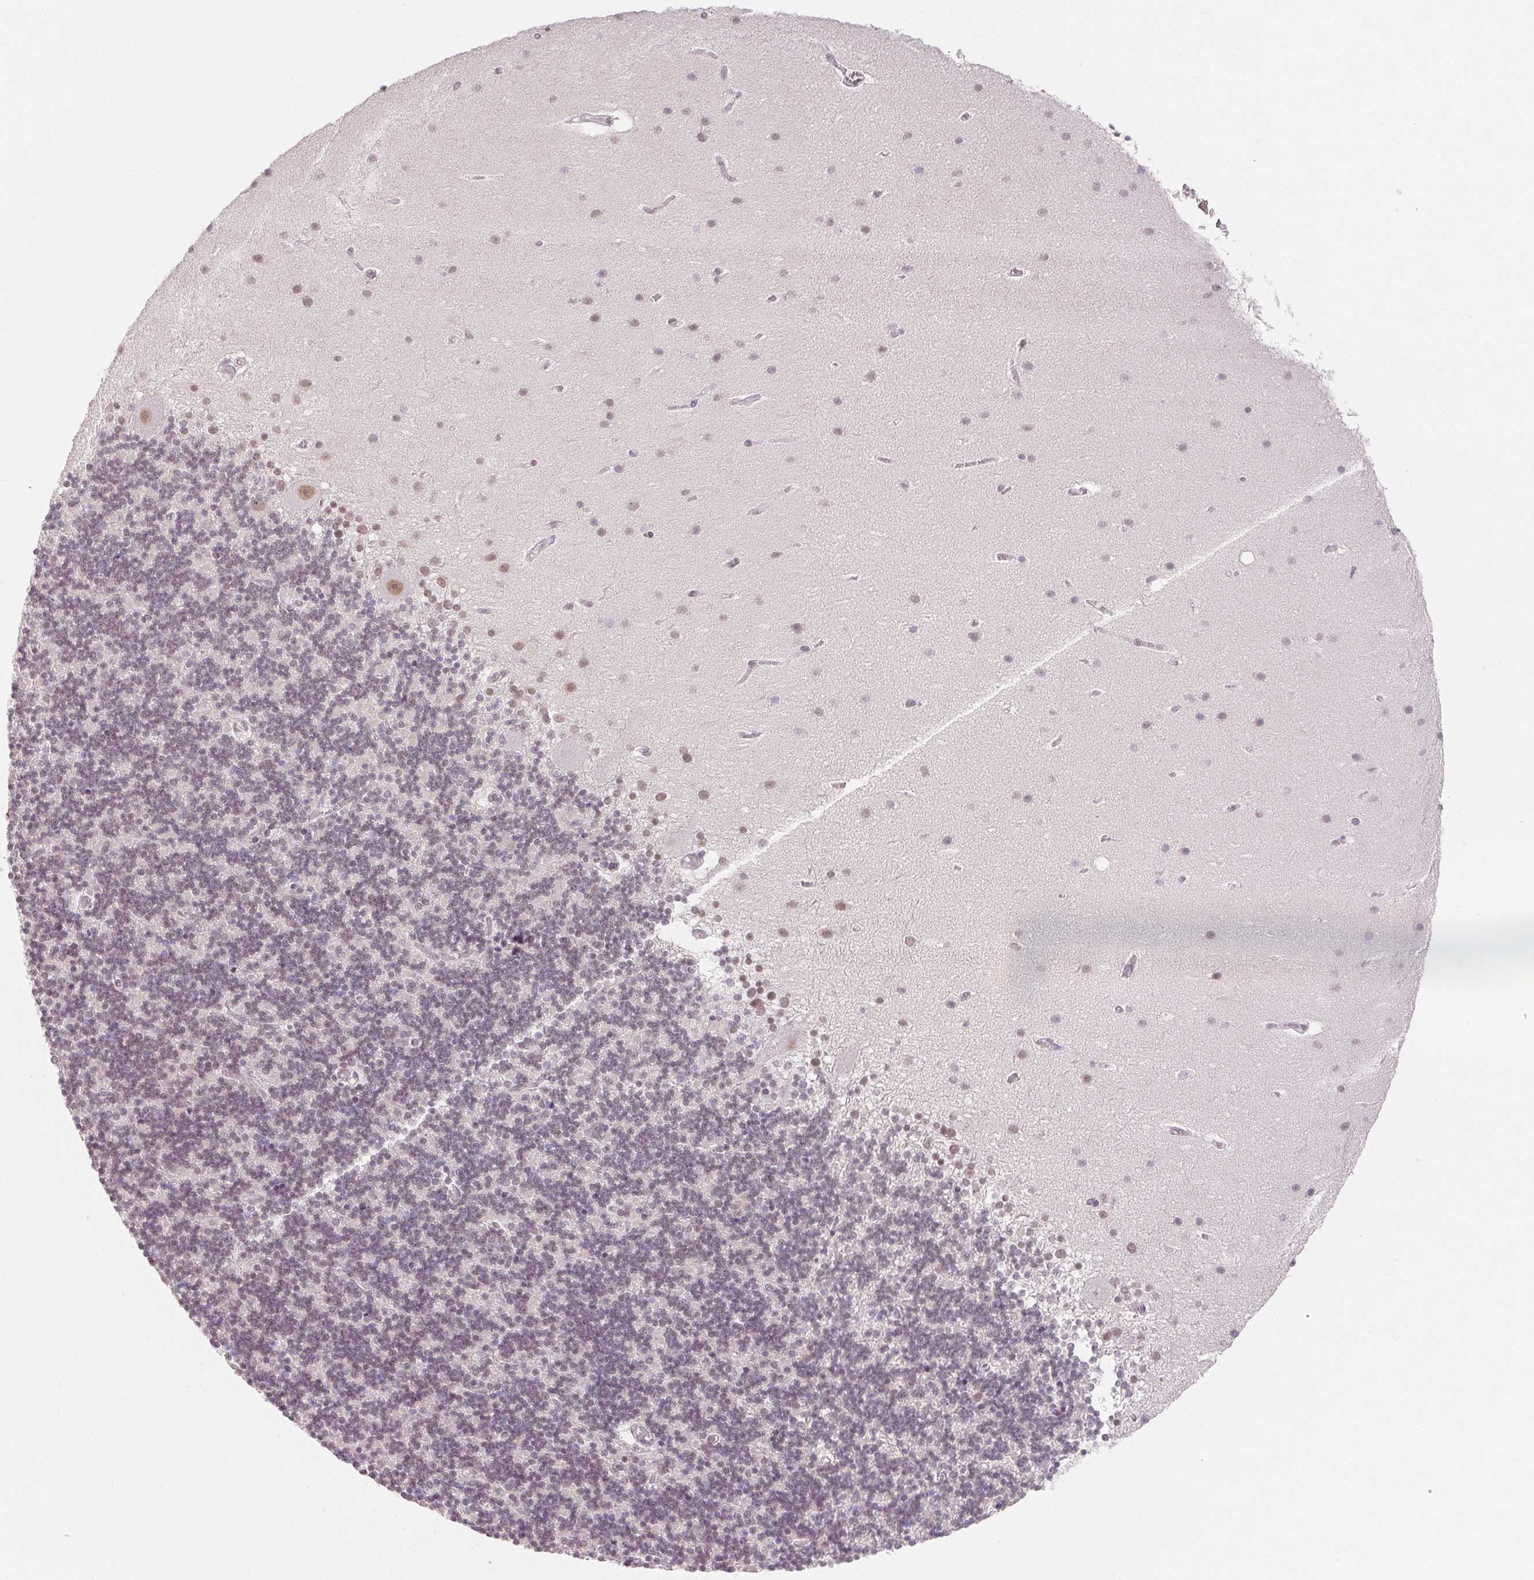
{"staining": {"intensity": "negative", "quantity": "none", "location": "none"}, "tissue": "cerebellum", "cell_type": "Cells in granular layer", "image_type": "normal", "snomed": [{"axis": "morphology", "description": "Normal tissue, NOS"}, {"axis": "topography", "description": "Cerebellum"}], "caption": "This micrograph is of benign cerebellum stained with IHC to label a protein in brown with the nuclei are counter-stained blue. There is no staining in cells in granular layer.", "gene": "NXF3", "patient": {"sex": "male", "age": 70}}